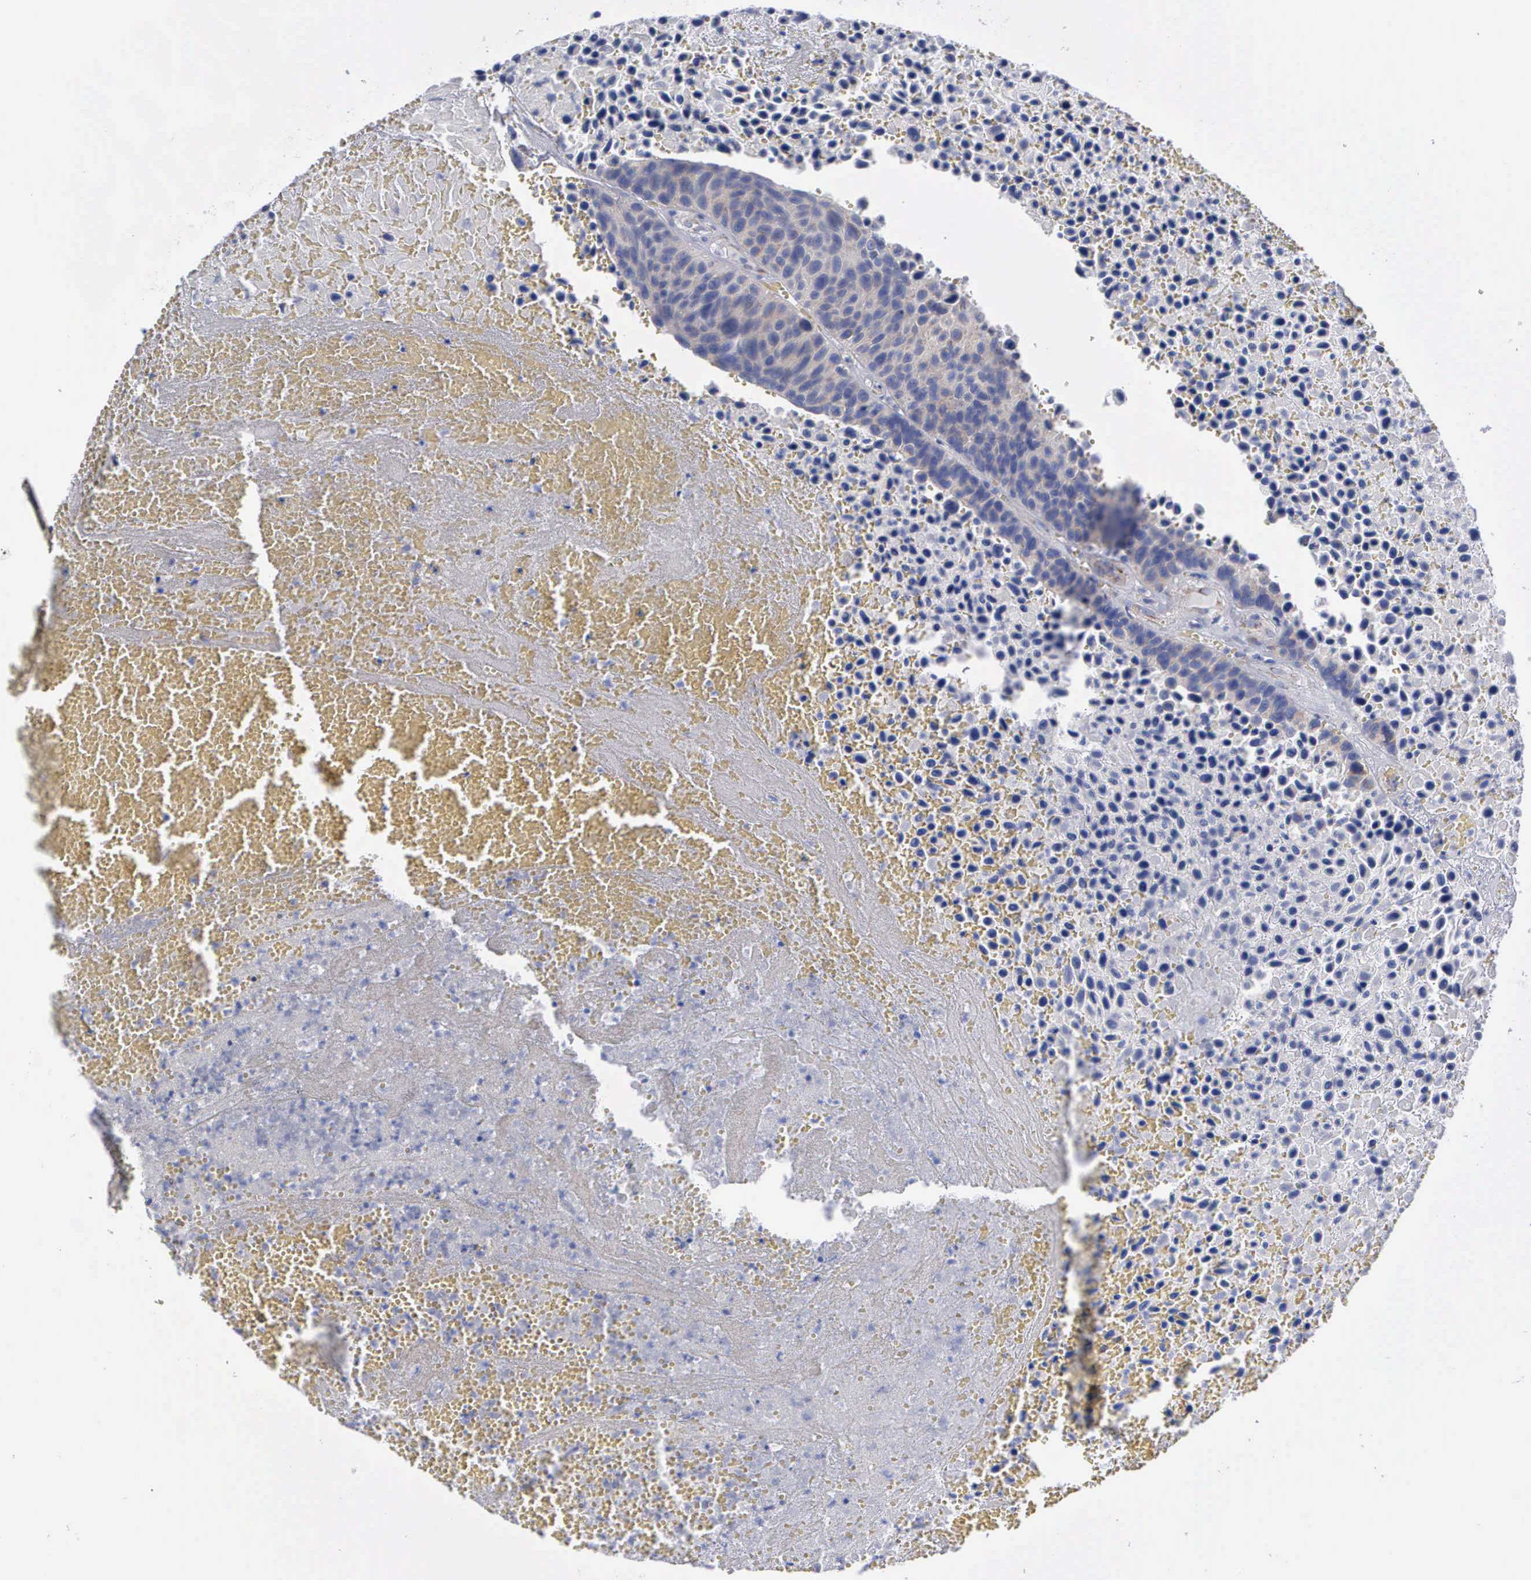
{"staining": {"intensity": "weak", "quantity": "25%-75%", "location": "cytoplasmic/membranous"}, "tissue": "urothelial cancer", "cell_type": "Tumor cells", "image_type": "cancer", "snomed": [{"axis": "morphology", "description": "Urothelial carcinoma, High grade"}, {"axis": "topography", "description": "Urinary bladder"}], "caption": "Weak cytoplasmic/membranous protein staining is present in about 25%-75% of tumor cells in high-grade urothelial carcinoma.", "gene": "APOOL", "patient": {"sex": "male", "age": 66}}